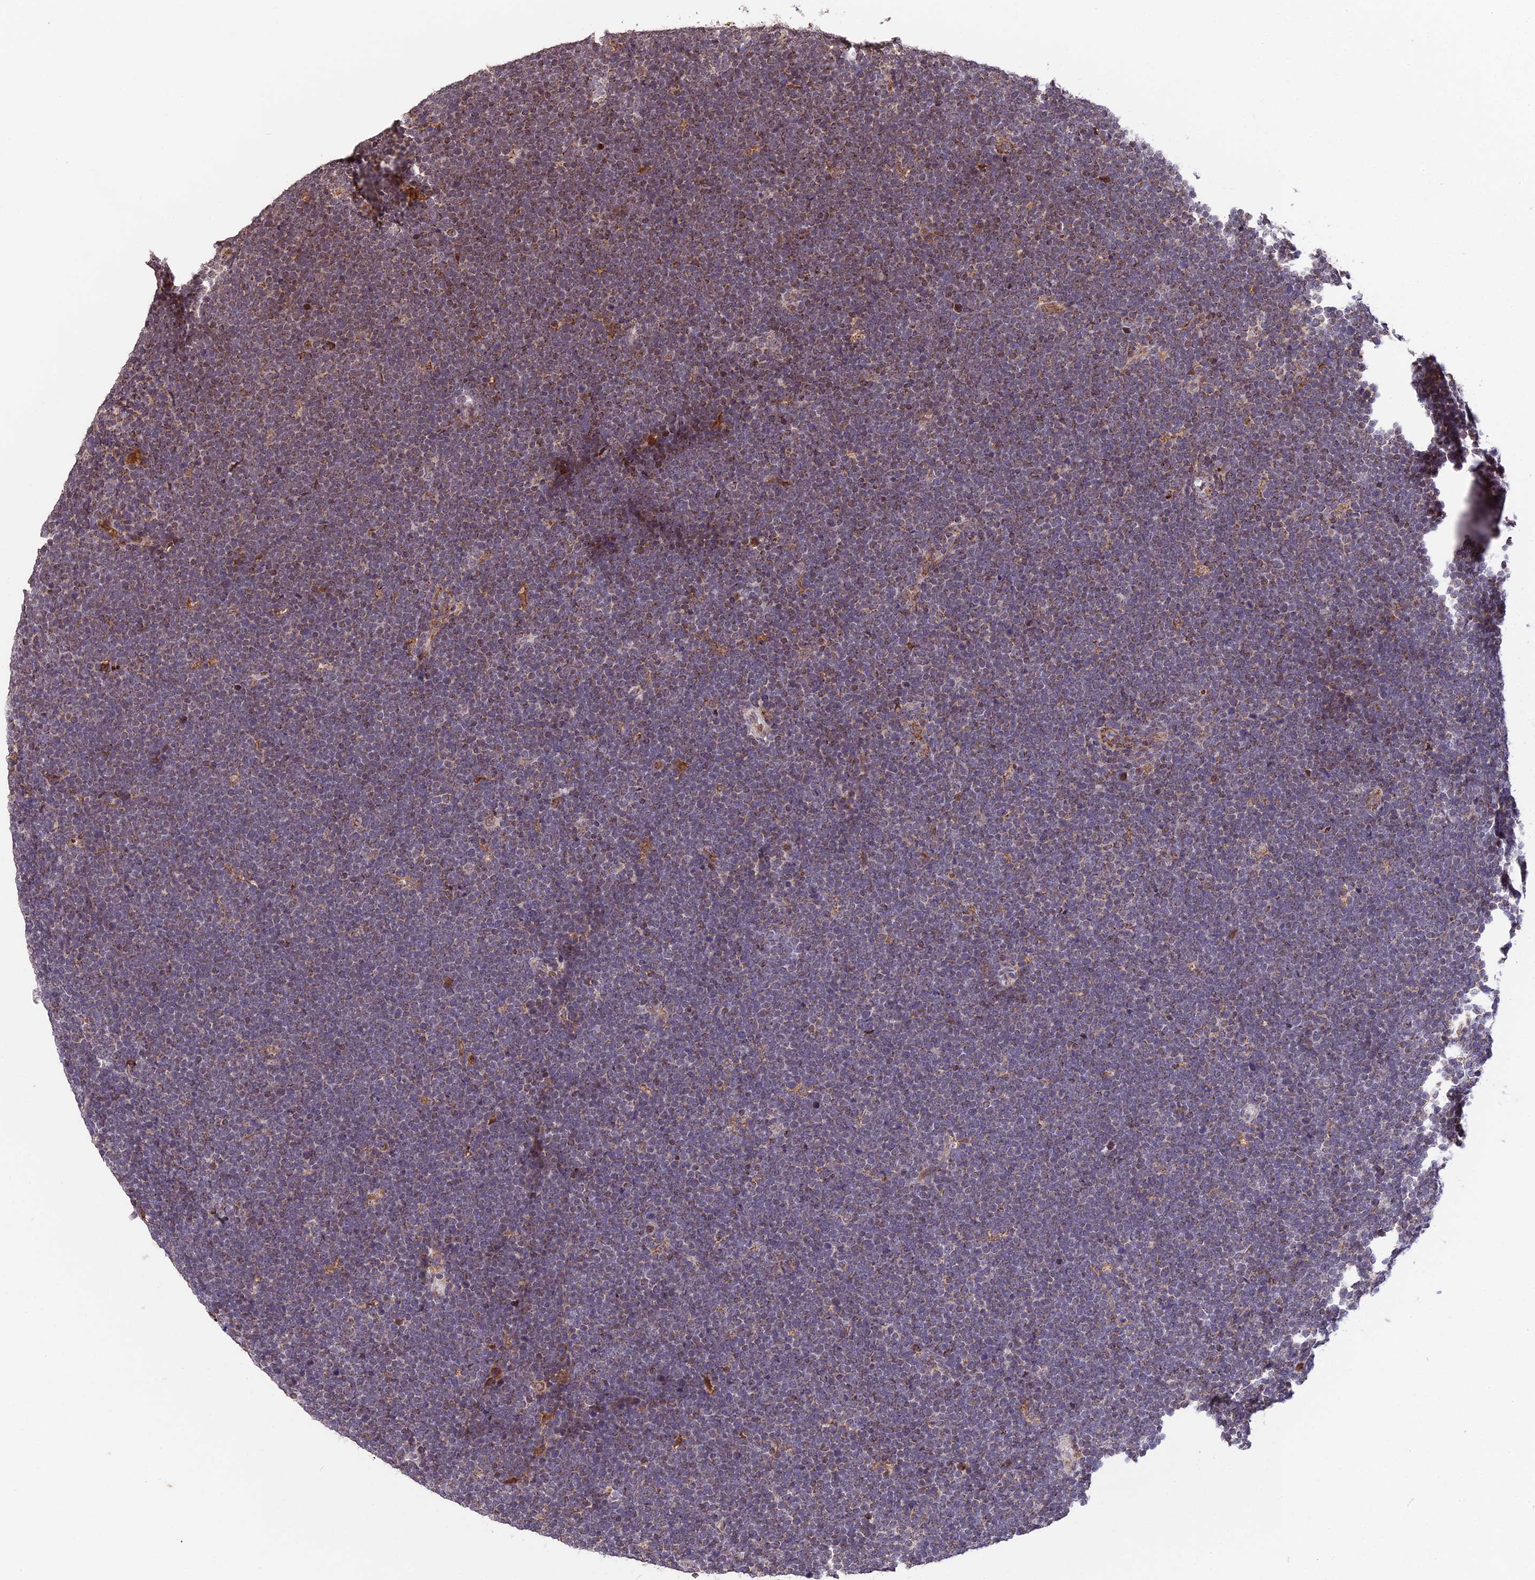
{"staining": {"intensity": "weak", "quantity": "25%-75%", "location": "cytoplasmic/membranous"}, "tissue": "lymphoma", "cell_type": "Tumor cells", "image_type": "cancer", "snomed": [{"axis": "morphology", "description": "Malignant lymphoma, non-Hodgkin's type, High grade"}, {"axis": "topography", "description": "Lymph node"}], "caption": "High-power microscopy captured an immunohistochemistry histopathology image of high-grade malignant lymphoma, non-Hodgkin's type, revealing weak cytoplasmic/membranous expression in about 25%-75% of tumor cells.", "gene": "RERGL", "patient": {"sex": "male", "age": 13}}